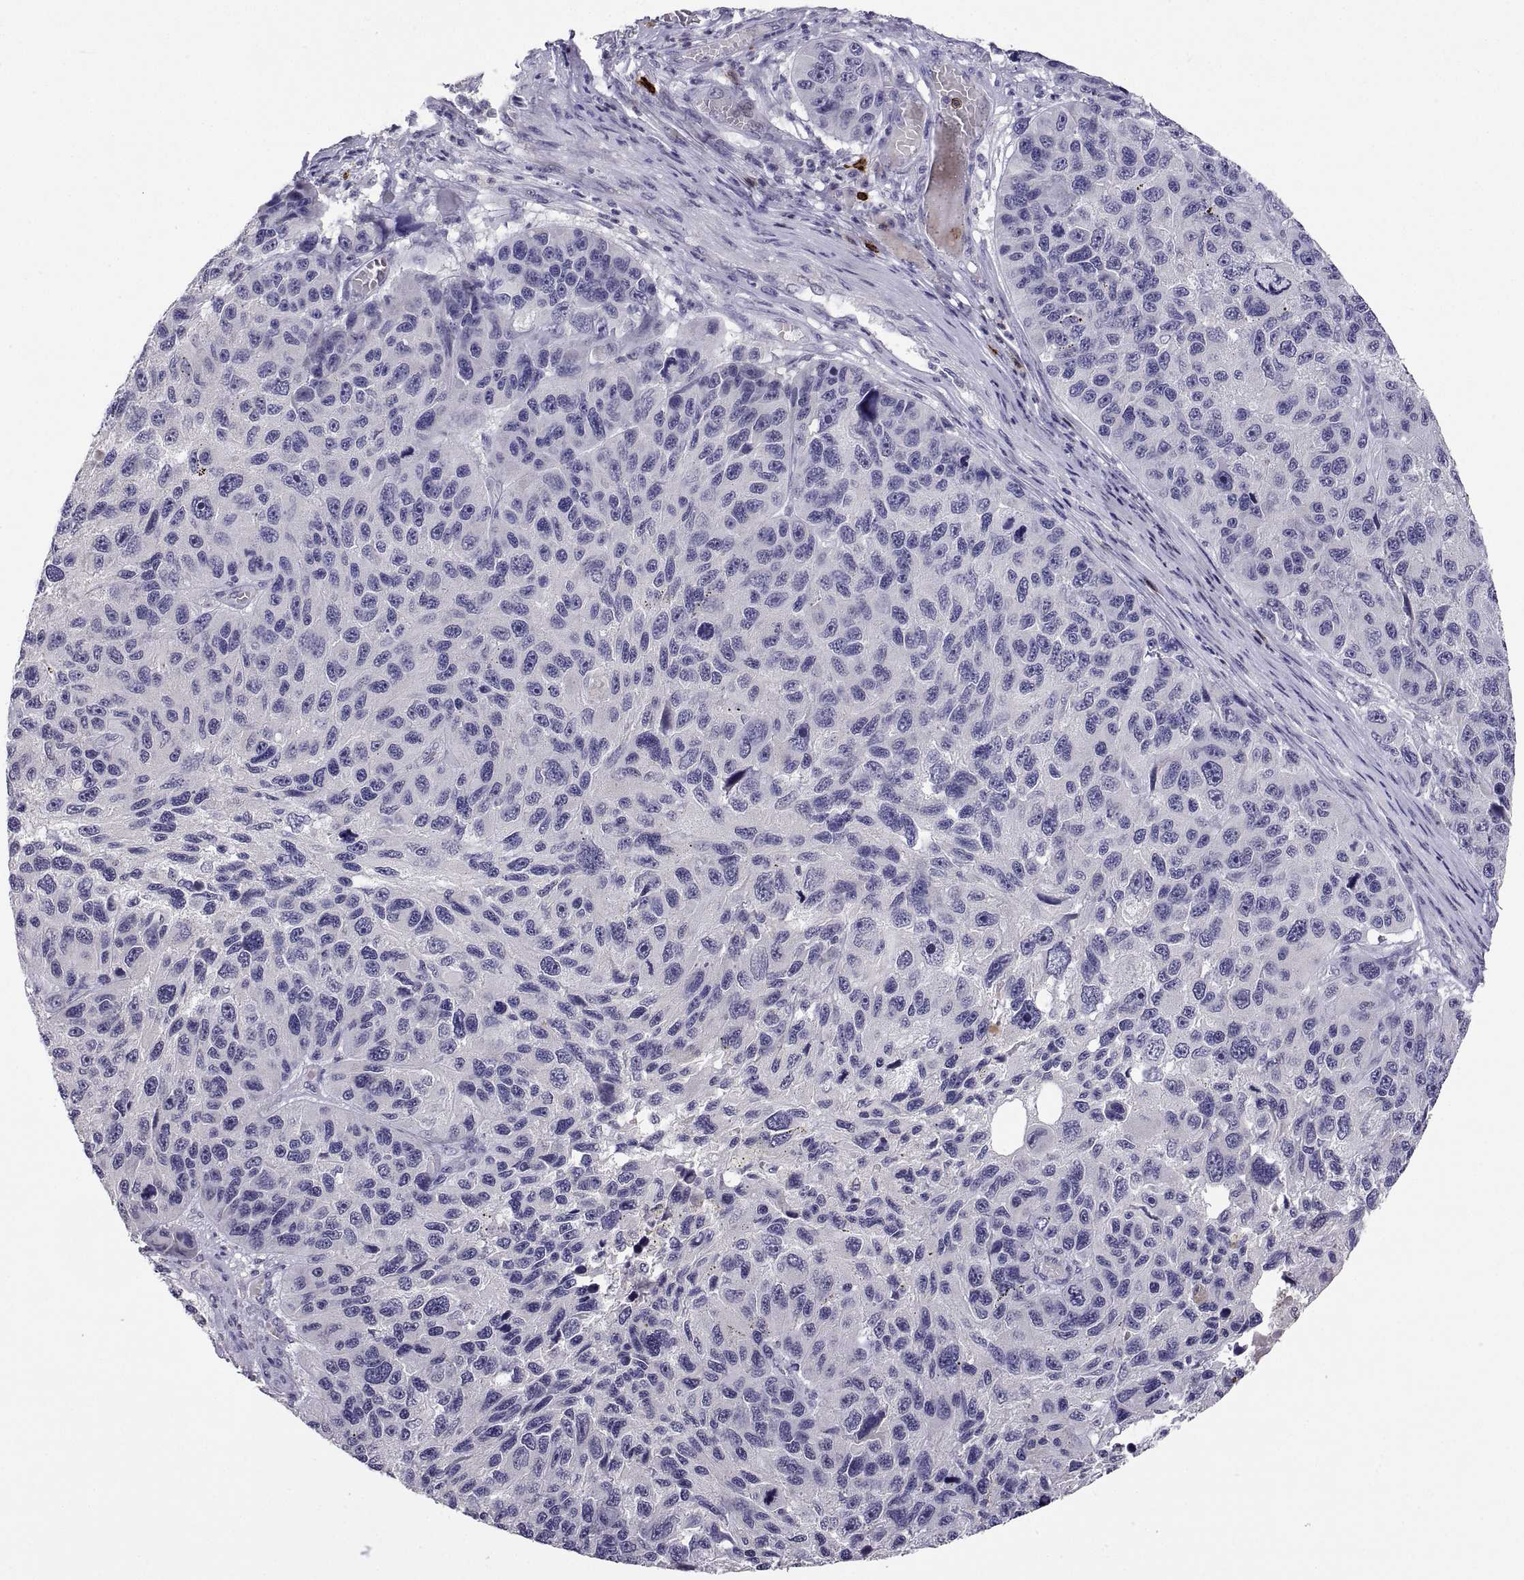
{"staining": {"intensity": "negative", "quantity": "none", "location": "none"}, "tissue": "melanoma", "cell_type": "Tumor cells", "image_type": "cancer", "snomed": [{"axis": "morphology", "description": "Malignant melanoma, NOS"}, {"axis": "topography", "description": "Skin"}], "caption": "The IHC micrograph has no significant staining in tumor cells of malignant melanoma tissue. The staining is performed using DAB (3,3'-diaminobenzidine) brown chromogen with nuclei counter-stained in using hematoxylin.", "gene": "MS4A1", "patient": {"sex": "male", "age": 53}}